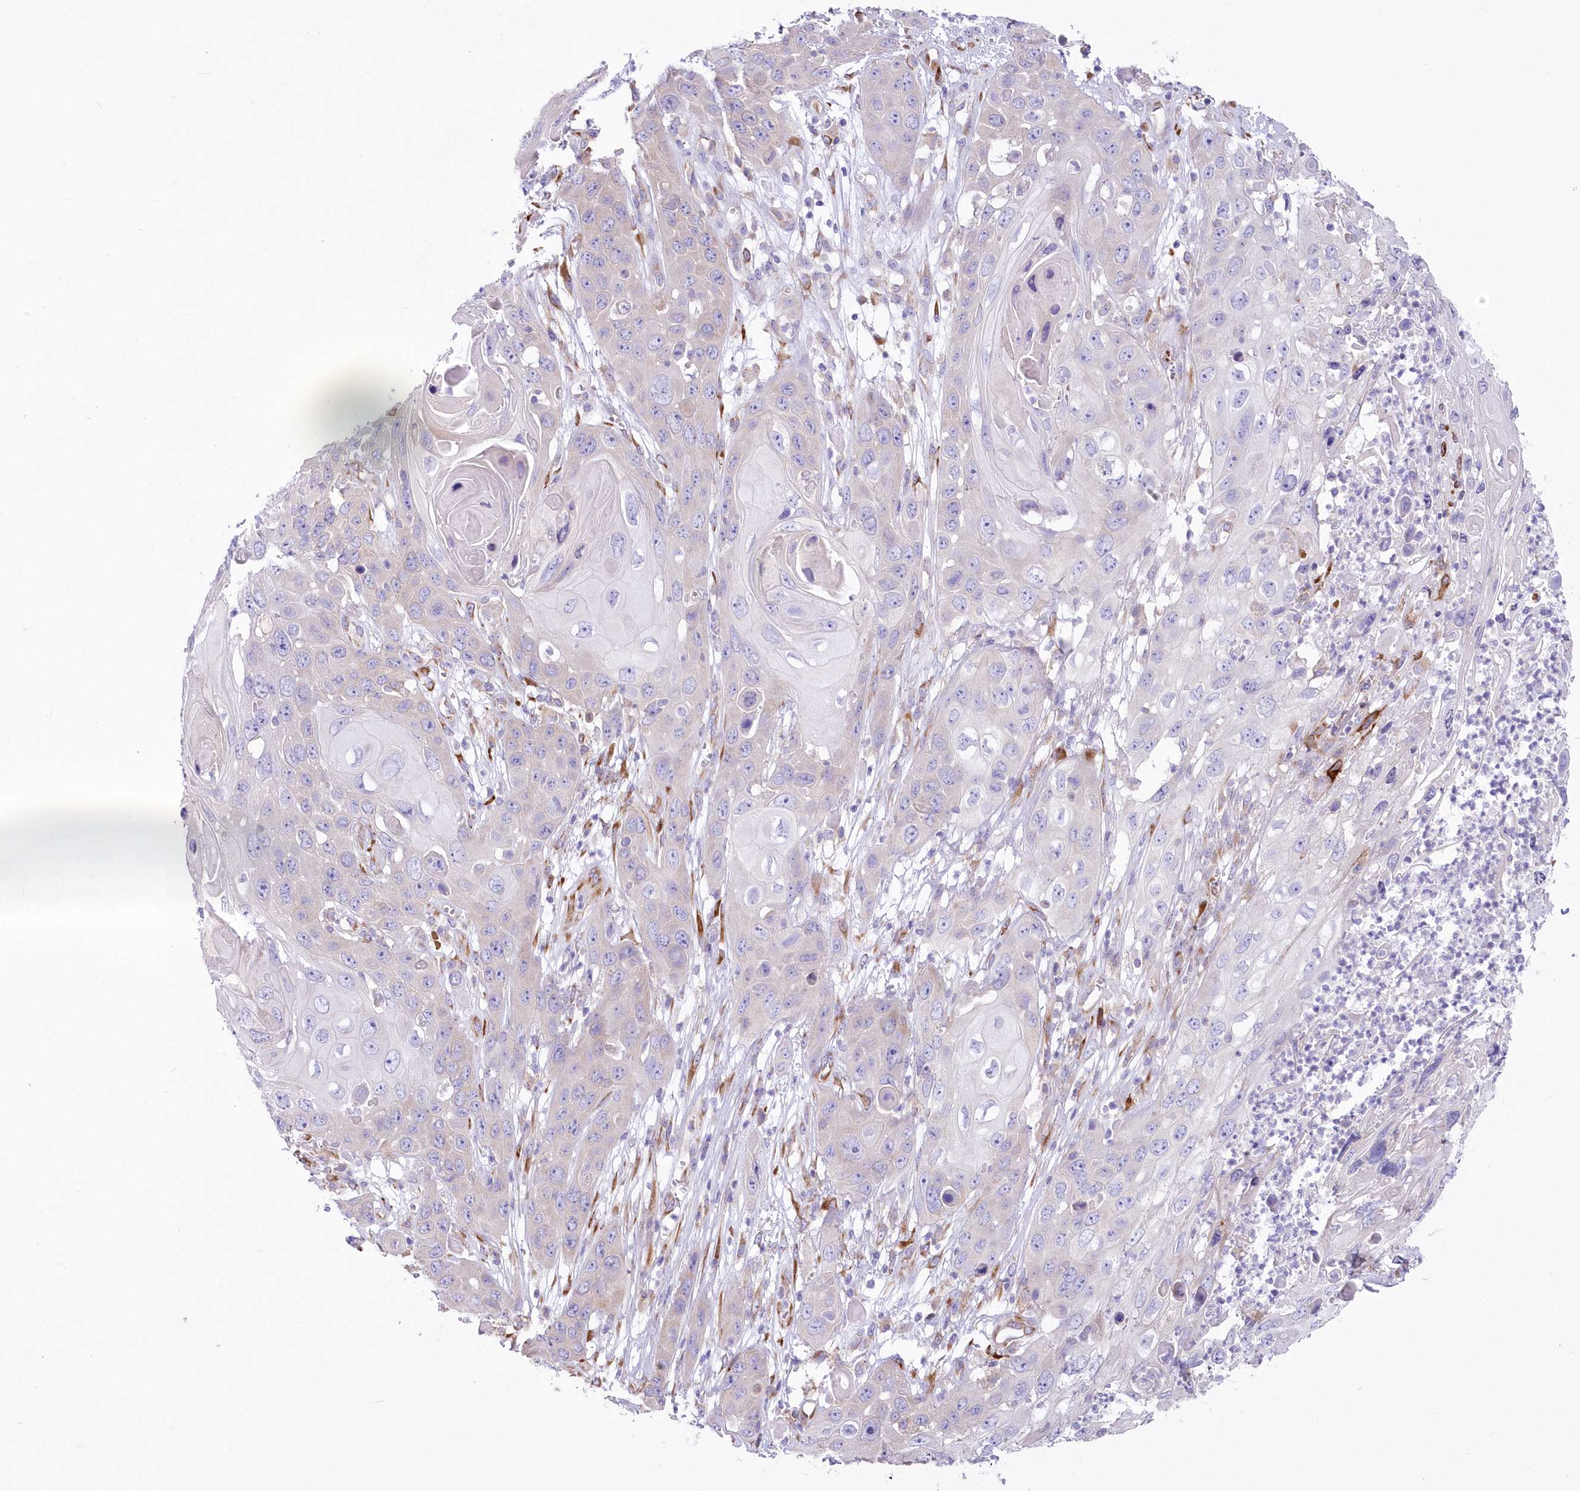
{"staining": {"intensity": "negative", "quantity": "none", "location": "none"}, "tissue": "skin cancer", "cell_type": "Tumor cells", "image_type": "cancer", "snomed": [{"axis": "morphology", "description": "Squamous cell carcinoma, NOS"}, {"axis": "topography", "description": "Skin"}], "caption": "IHC of skin cancer reveals no positivity in tumor cells.", "gene": "YTHDC2", "patient": {"sex": "male", "age": 55}}